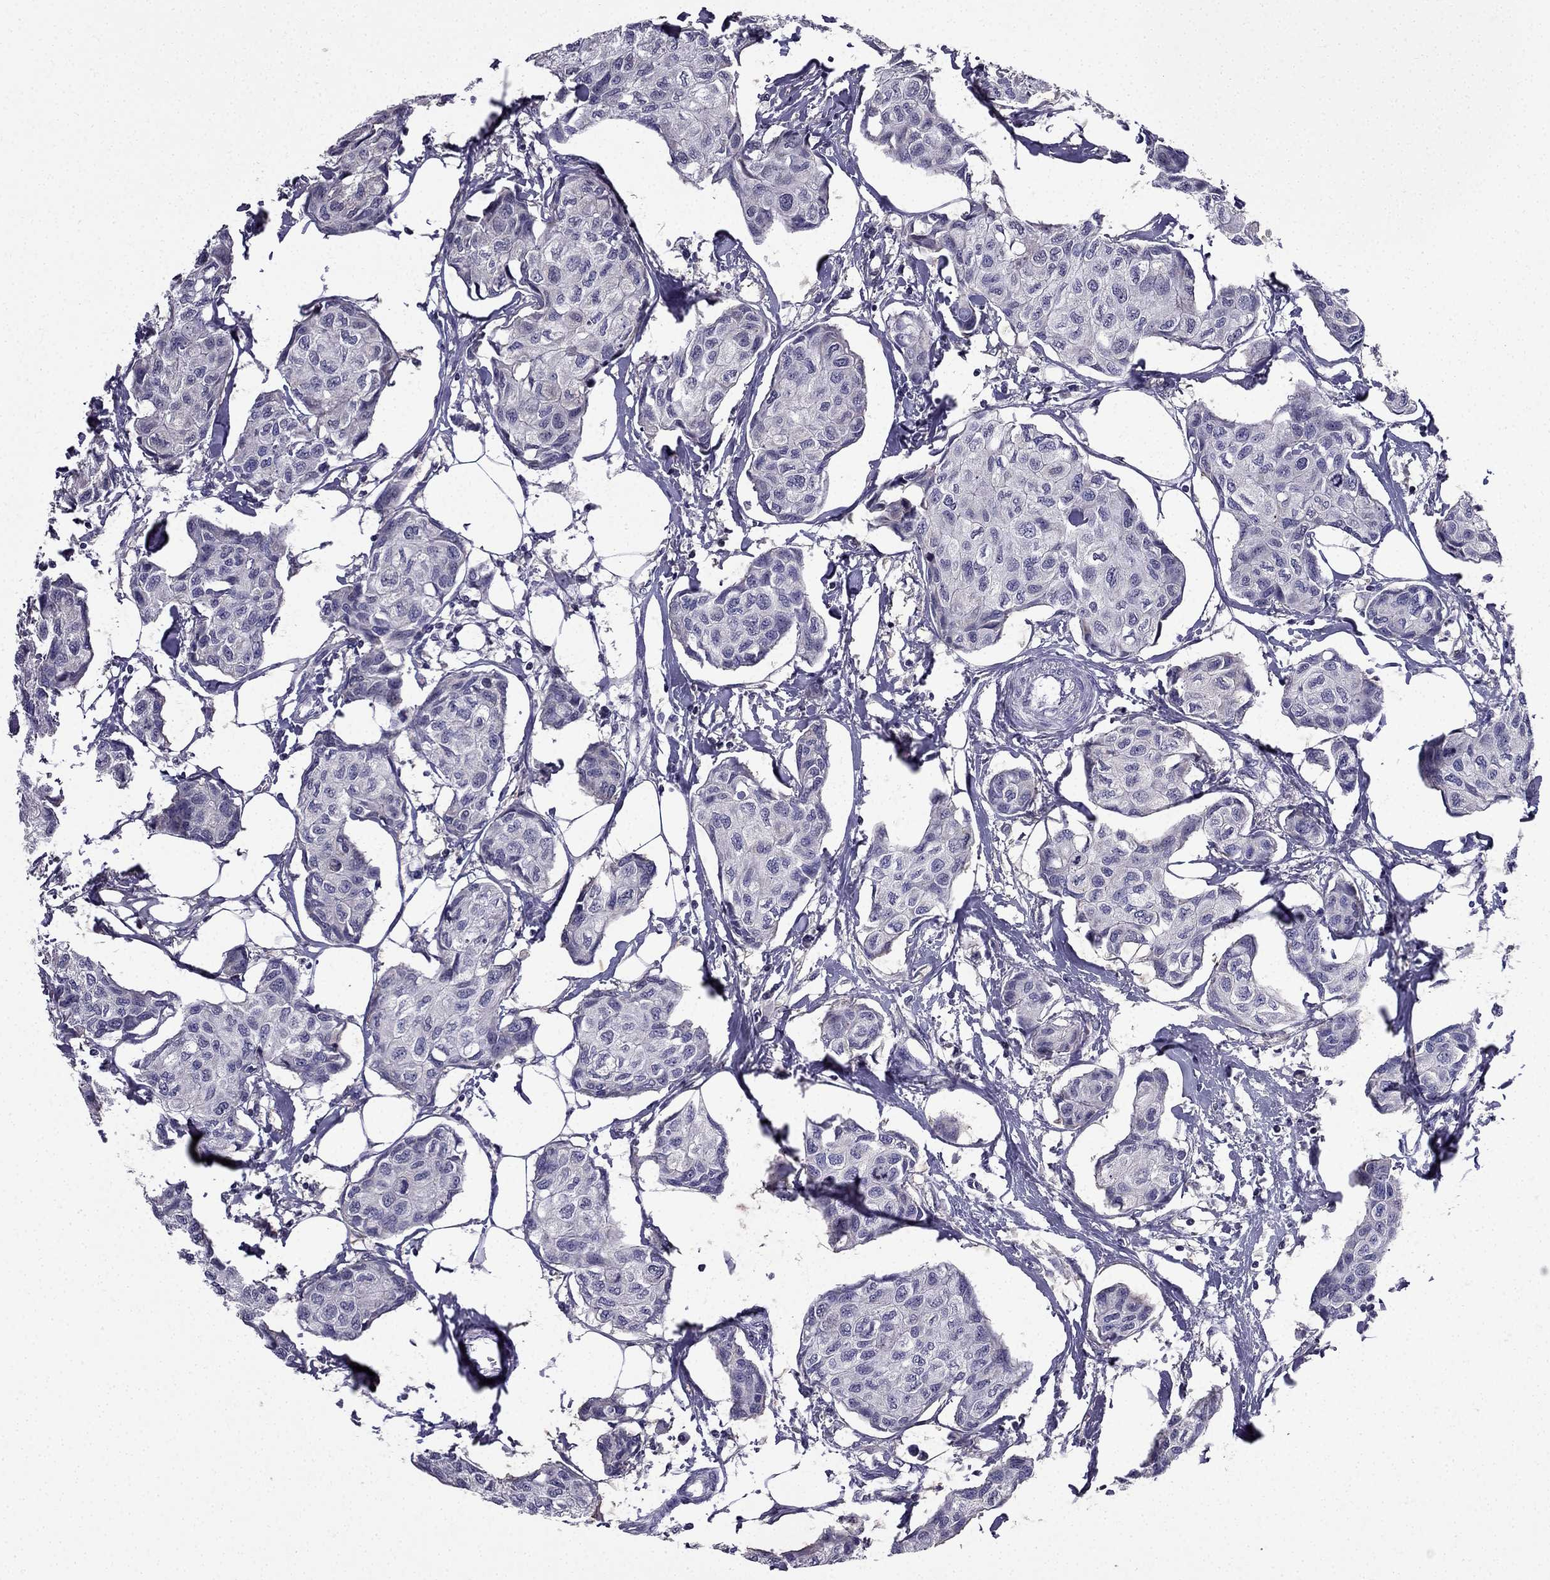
{"staining": {"intensity": "negative", "quantity": "none", "location": "none"}, "tissue": "breast cancer", "cell_type": "Tumor cells", "image_type": "cancer", "snomed": [{"axis": "morphology", "description": "Duct carcinoma"}, {"axis": "topography", "description": "Breast"}], "caption": "An immunohistochemistry histopathology image of breast cancer (intraductal carcinoma) is shown. There is no staining in tumor cells of breast cancer (intraductal carcinoma).", "gene": "SLC6A2", "patient": {"sex": "female", "age": 80}}